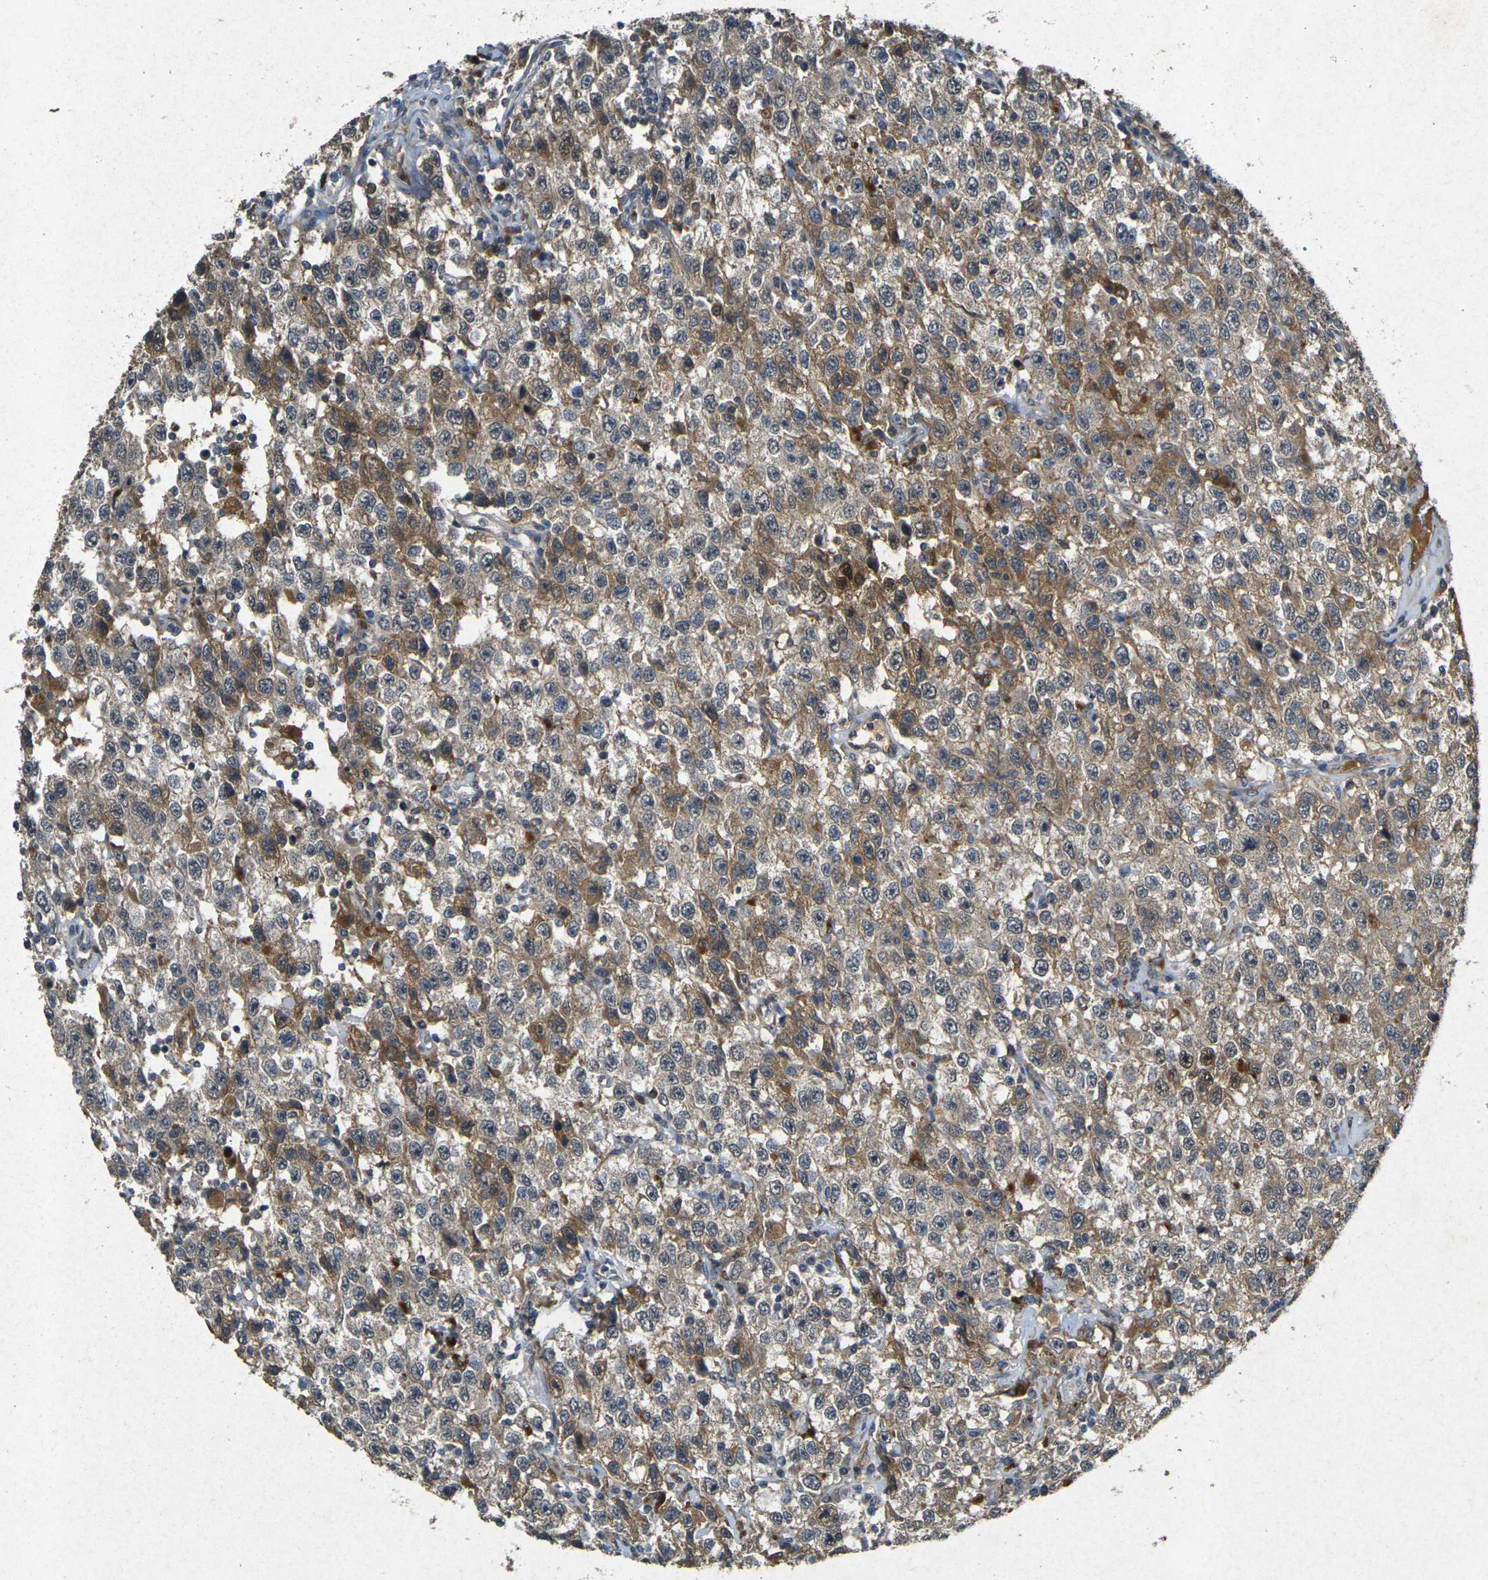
{"staining": {"intensity": "moderate", "quantity": "25%-75%", "location": "cytoplasmic/membranous"}, "tissue": "testis cancer", "cell_type": "Tumor cells", "image_type": "cancer", "snomed": [{"axis": "morphology", "description": "Seminoma, NOS"}, {"axis": "topography", "description": "Testis"}], "caption": "There is medium levels of moderate cytoplasmic/membranous expression in tumor cells of seminoma (testis), as demonstrated by immunohistochemical staining (brown color).", "gene": "RGMA", "patient": {"sex": "male", "age": 41}}